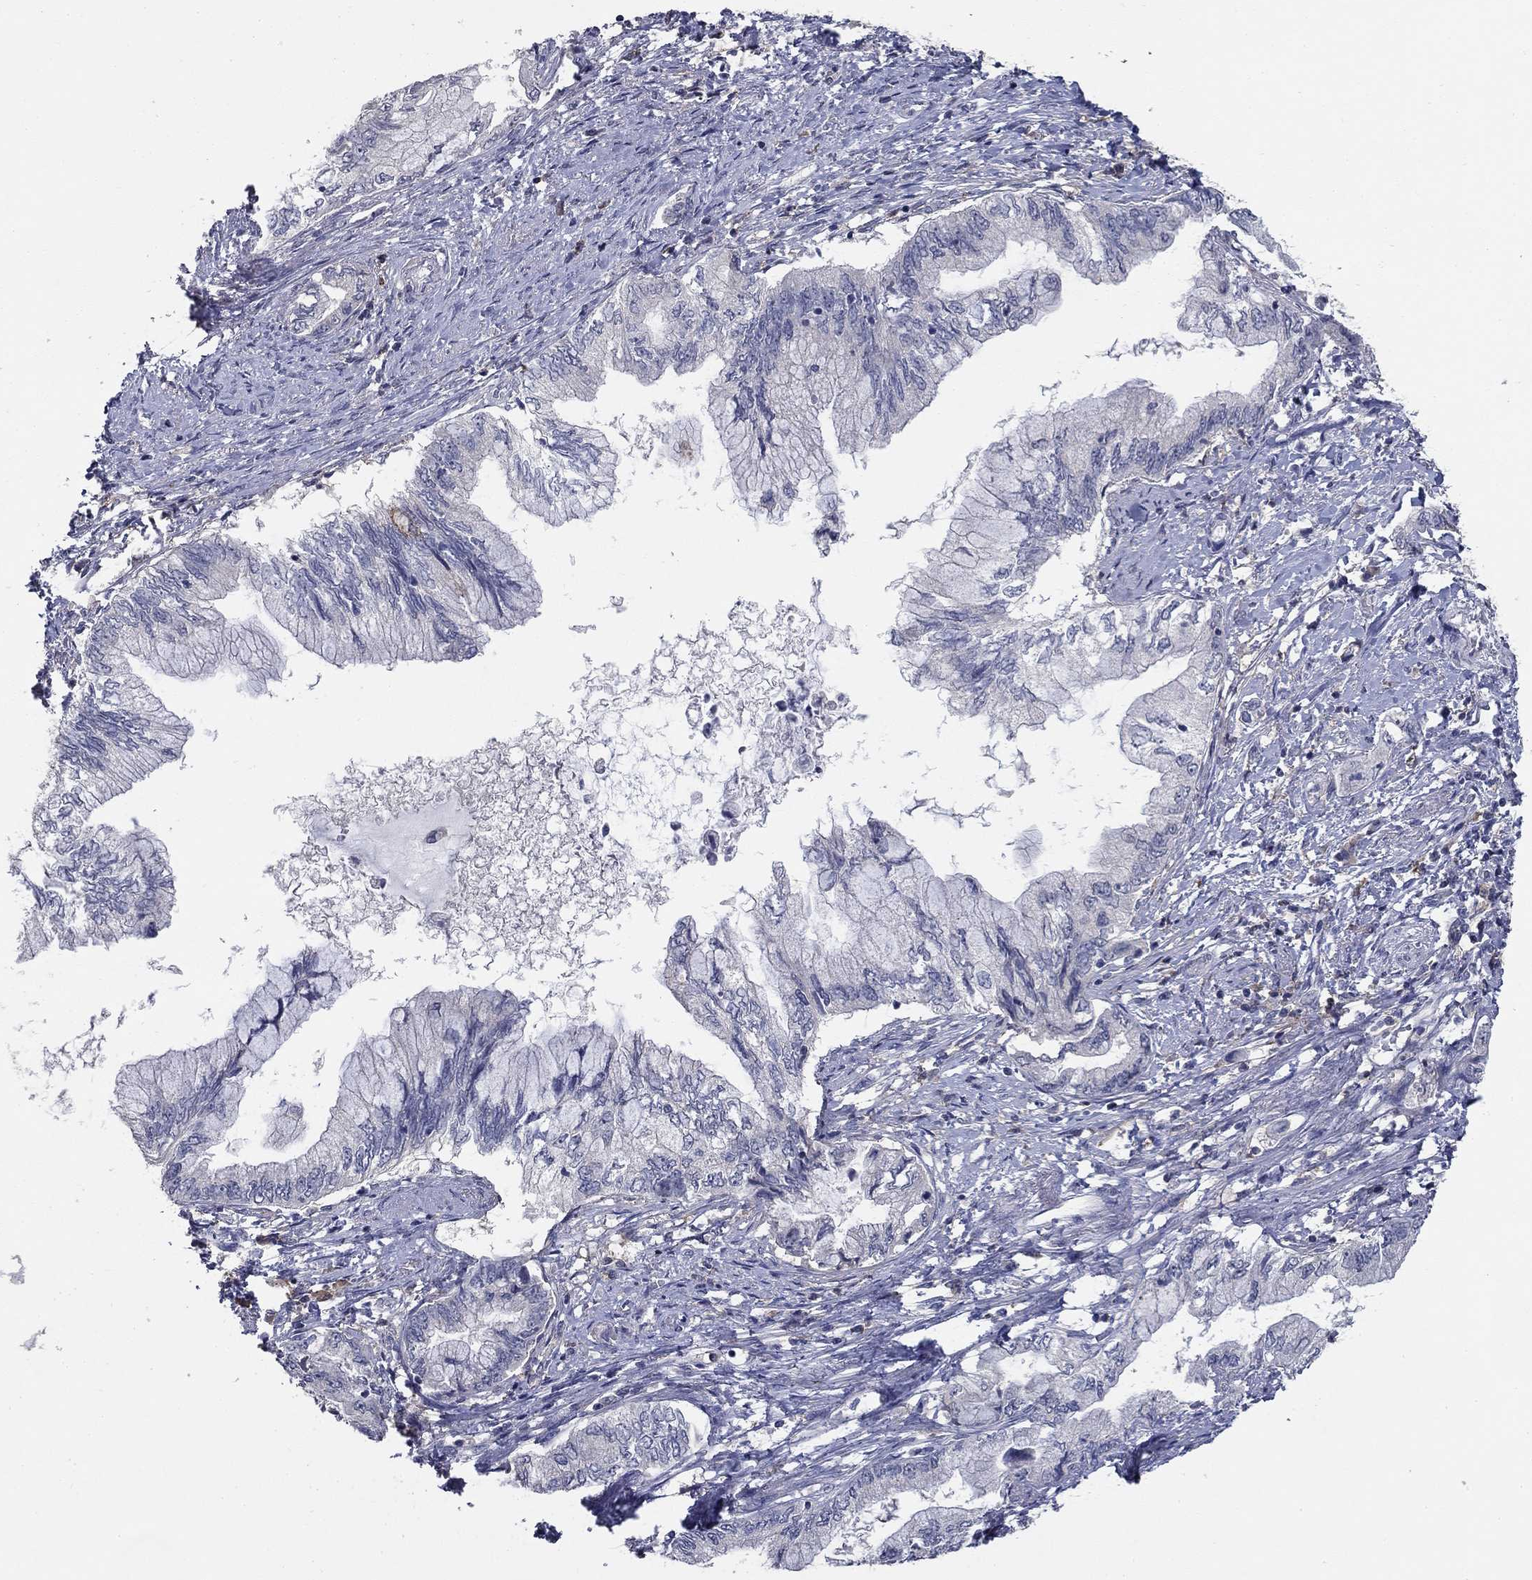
{"staining": {"intensity": "negative", "quantity": "none", "location": "none"}, "tissue": "pancreatic cancer", "cell_type": "Tumor cells", "image_type": "cancer", "snomed": [{"axis": "morphology", "description": "Adenocarcinoma, NOS"}, {"axis": "topography", "description": "Pancreas"}], "caption": "IHC image of human pancreatic cancer stained for a protein (brown), which displays no staining in tumor cells.", "gene": "CD274", "patient": {"sex": "female", "age": 73}}